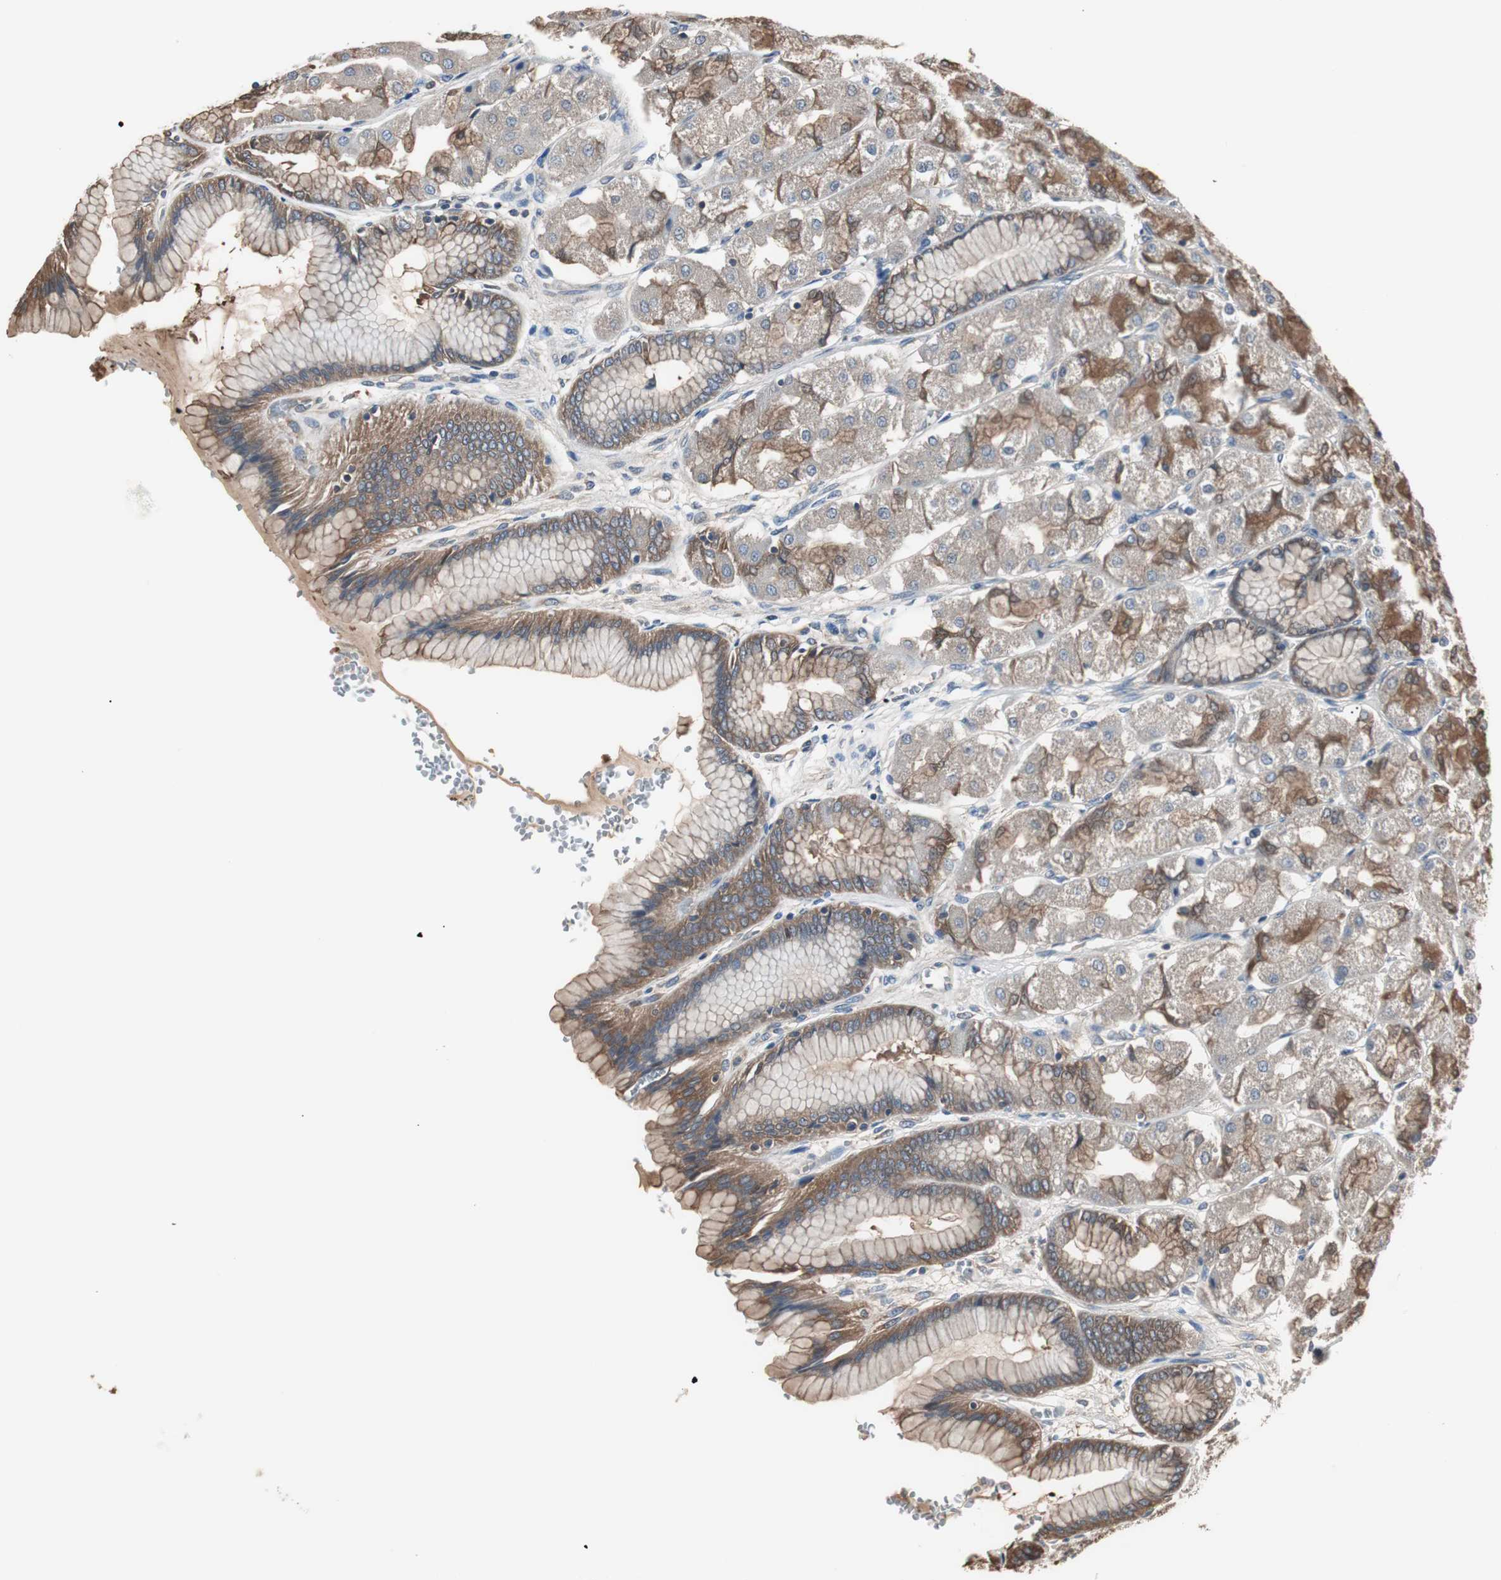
{"staining": {"intensity": "moderate", "quantity": ">75%", "location": "cytoplasmic/membranous"}, "tissue": "stomach", "cell_type": "Glandular cells", "image_type": "normal", "snomed": [{"axis": "morphology", "description": "Normal tissue, NOS"}, {"axis": "morphology", "description": "Adenocarcinoma, NOS"}, {"axis": "topography", "description": "Stomach"}, {"axis": "topography", "description": "Stomach, lower"}], "caption": "Unremarkable stomach displays moderate cytoplasmic/membranous positivity in about >75% of glandular cells, visualized by immunohistochemistry. The protein is stained brown, and the nuclei are stained in blue (DAB (3,3'-diaminobenzidine) IHC with brightfield microscopy, high magnification).", "gene": "CAPNS1", "patient": {"sex": "female", "age": 65}}